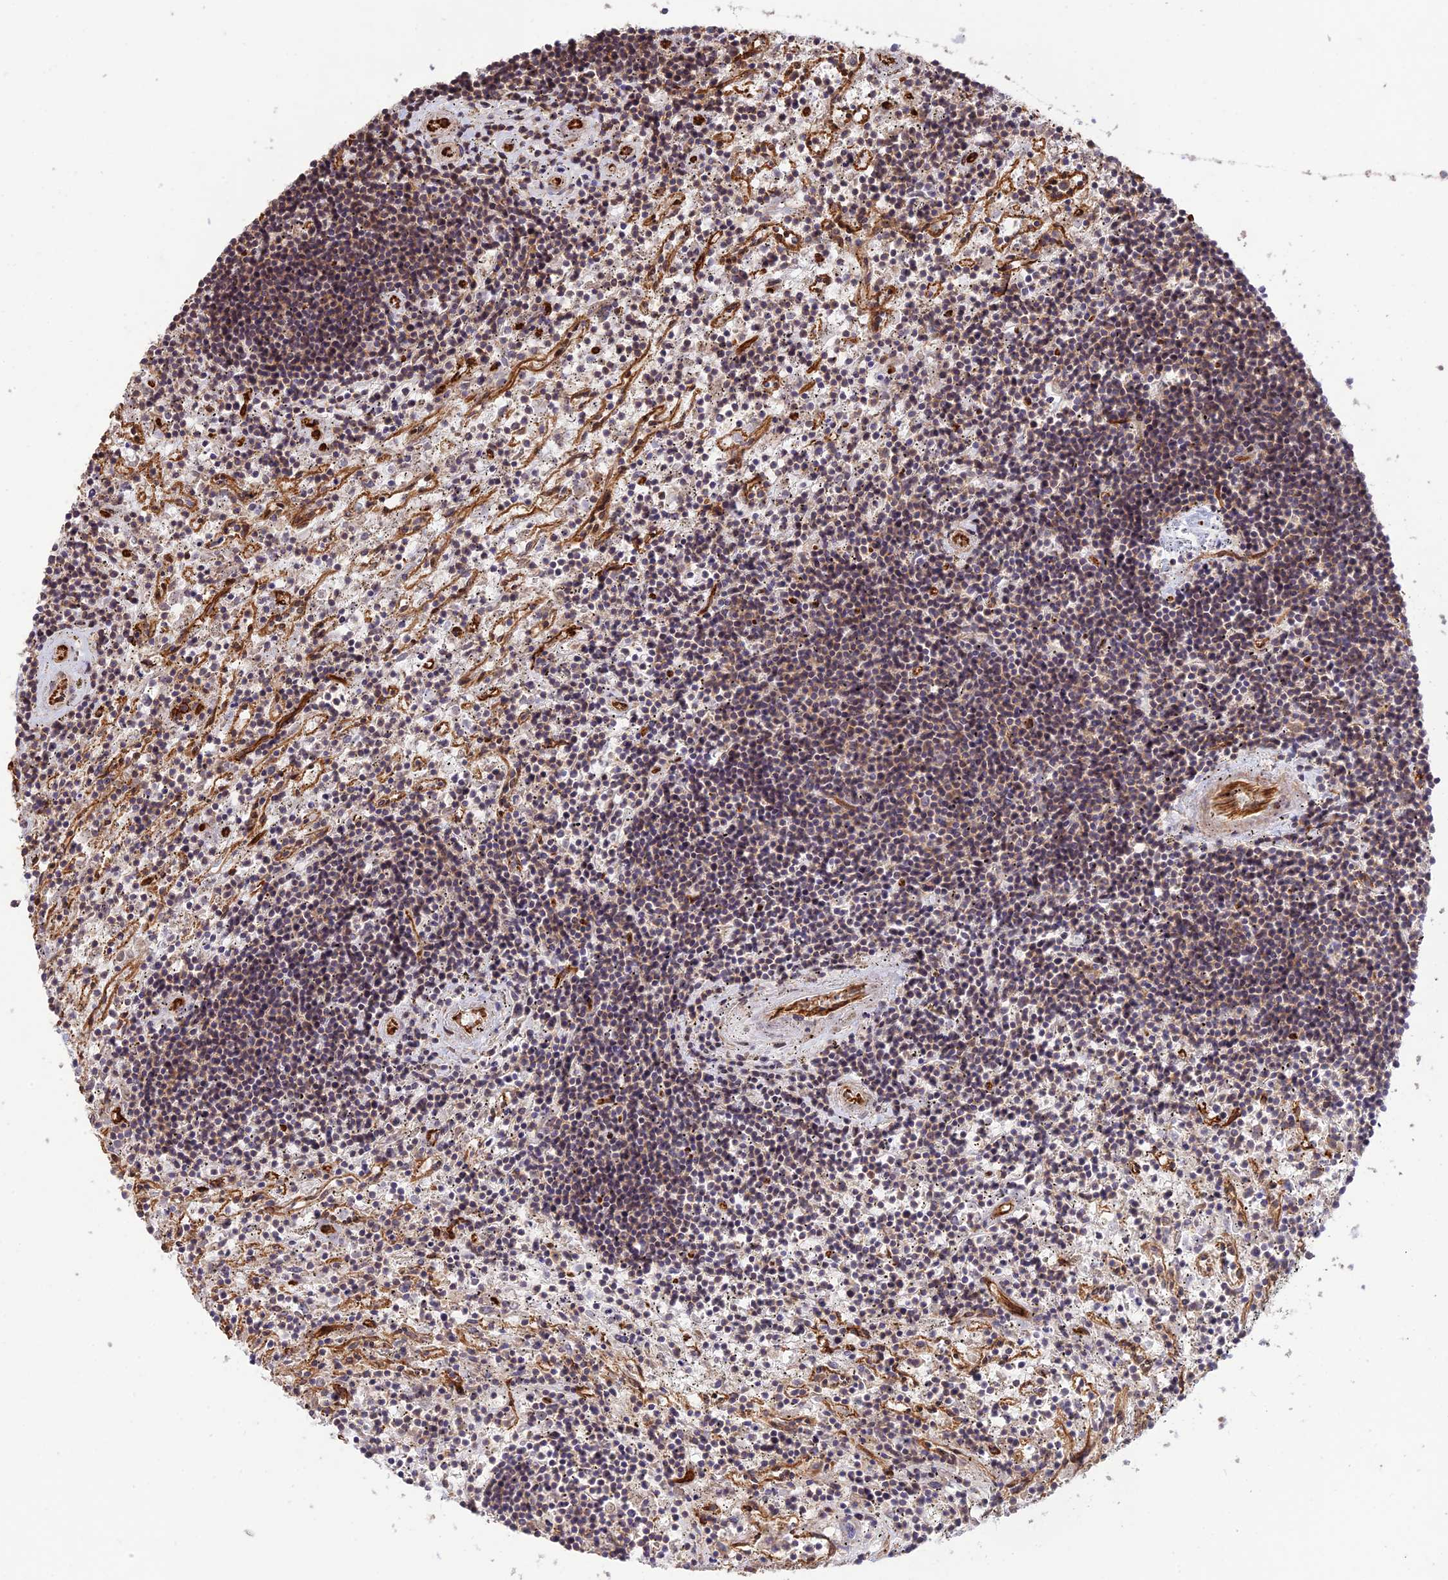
{"staining": {"intensity": "weak", "quantity": "25%-75%", "location": "cytoplasmic/membranous"}, "tissue": "lymphoma", "cell_type": "Tumor cells", "image_type": "cancer", "snomed": [{"axis": "morphology", "description": "Malignant lymphoma, non-Hodgkin's type, Low grade"}, {"axis": "topography", "description": "Spleen"}], "caption": "The image displays a brown stain indicating the presence of a protein in the cytoplasmic/membranous of tumor cells in lymphoma. Using DAB (brown) and hematoxylin (blue) stains, captured at high magnification using brightfield microscopy.", "gene": "HOMER2", "patient": {"sex": "male", "age": 76}}